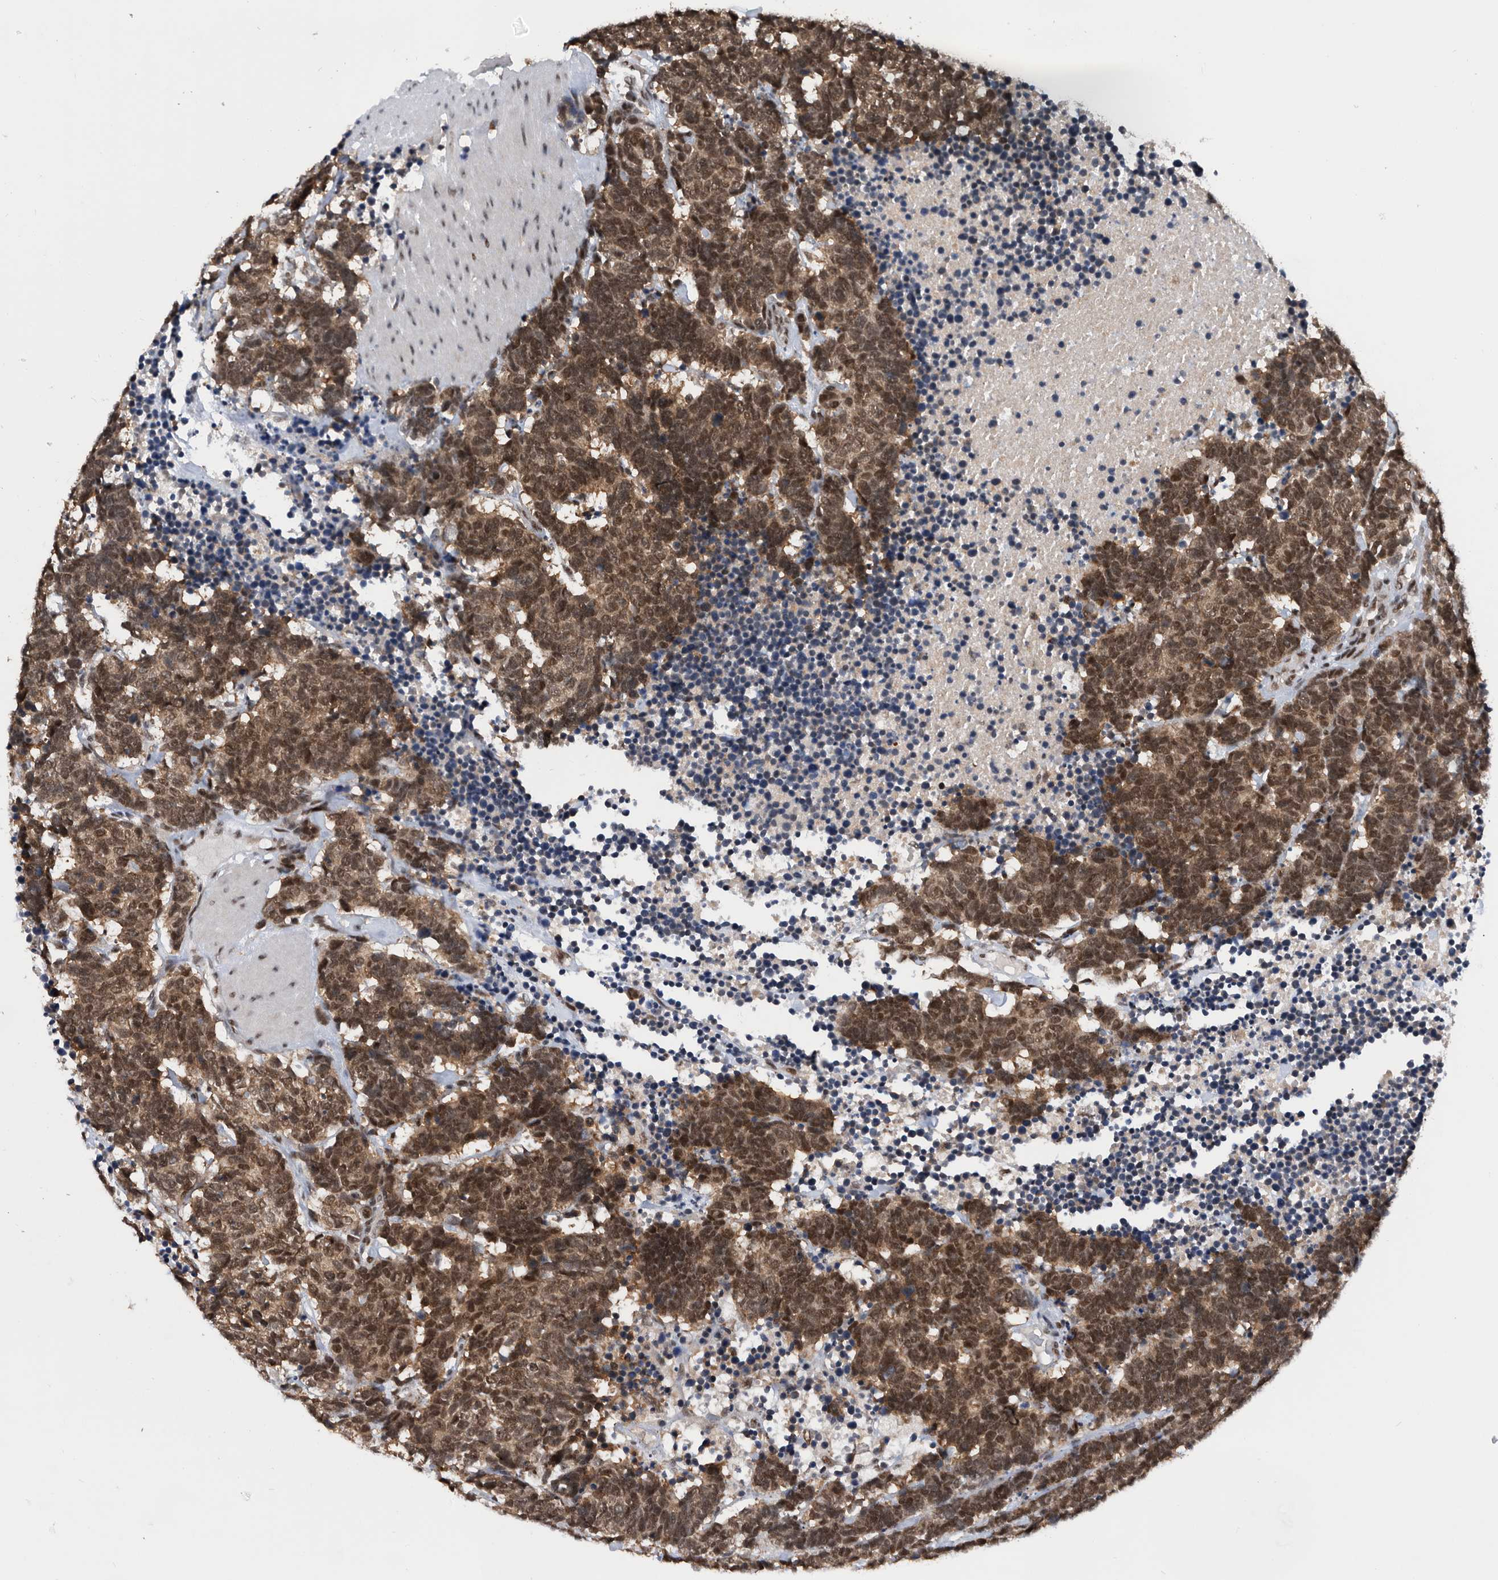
{"staining": {"intensity": "strong", "quantity": ">75%", "location": "cytoplasmic/membranous,nuclear"}, "tissue": "carcinoid", "cell_type": "Tumor cells", "image_type": "cancer", "snomed": [{"axis": "morphology", "description": "Carcinoma, NOS"}, {"axis": "morphology", "description": "Carcinoid, malignant, NOS"}, {"axis": "topography", "description": "Urinary bladder"}], "caption": "DAB (3,3'-diaminobenzidine) immunohistochemical staining of human carcinoid shows strong cytoplasmic/membranous and nuclear protein expression in about >75% of tumor cells. (DAB IHC with brightfield microscopy, high magnification).", "gene": "ZNF260", "patient": {"sex": "male", "age": 57}}